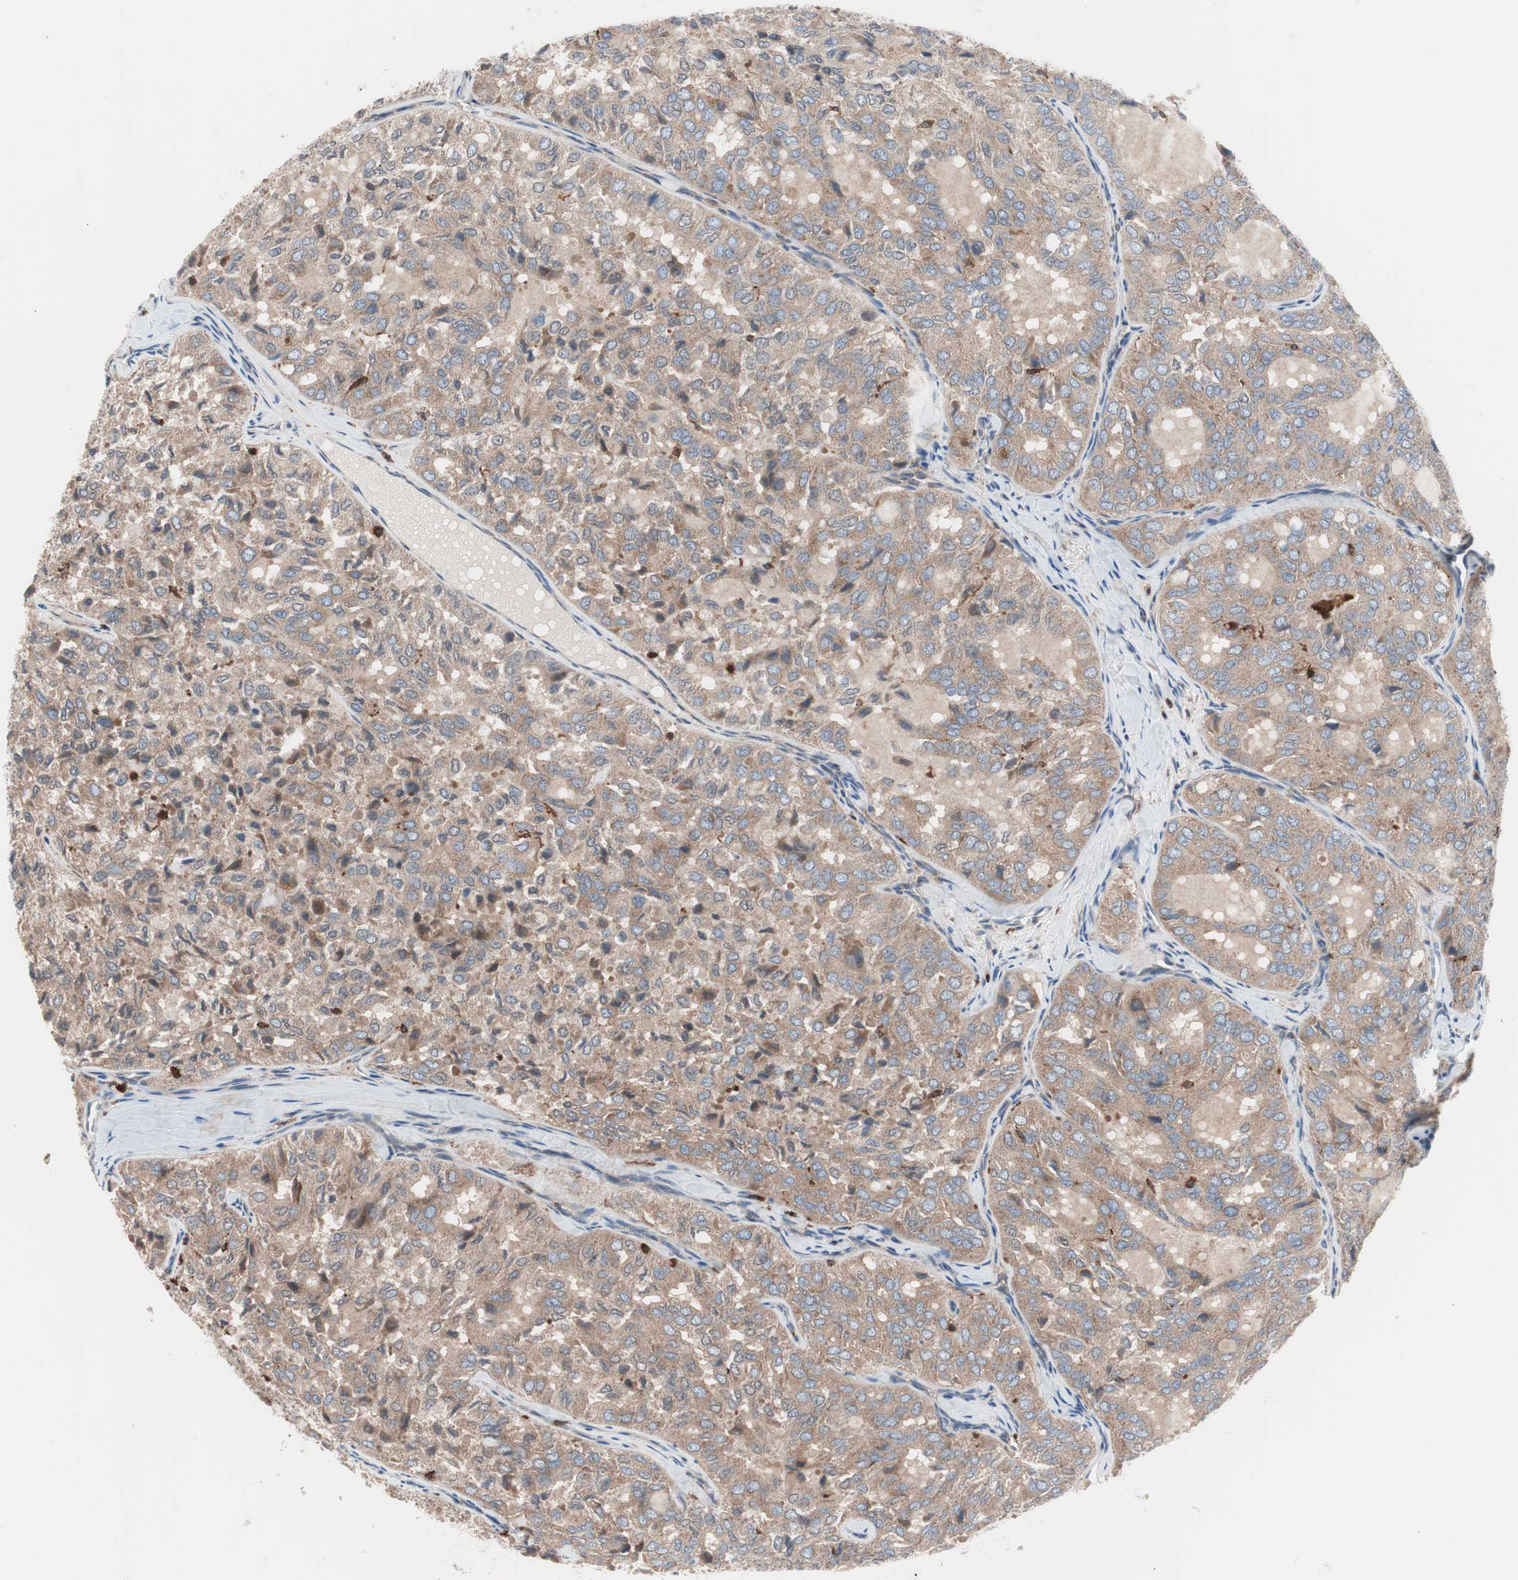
{"staining": {"intensity": "moderate", "quantity": ">75%", "location": "cytoplasmic/membranous"}, "tissue": "thyroid cancer", "cell_type": "Tumor cells", "image_type": "cancer", "snomed": [{"axis": "morphology", "description": "Follicular adenoma carcinoma, NOS"}, {"axis": "topography", "description": "Thyroid gland"}], "caption": "Follicular adenoma carcinoma (thyroid) stained with IHC reveals moderate cytoplasmic/membranous staining in about >75% of tumor cells. The staining was performed using DAB, with brown indicating positive protein expression. Nuclei are stained blue with hematoxylin.", "gene": "PIK3R1", "patient": {"sex": "male", "age": 75}}